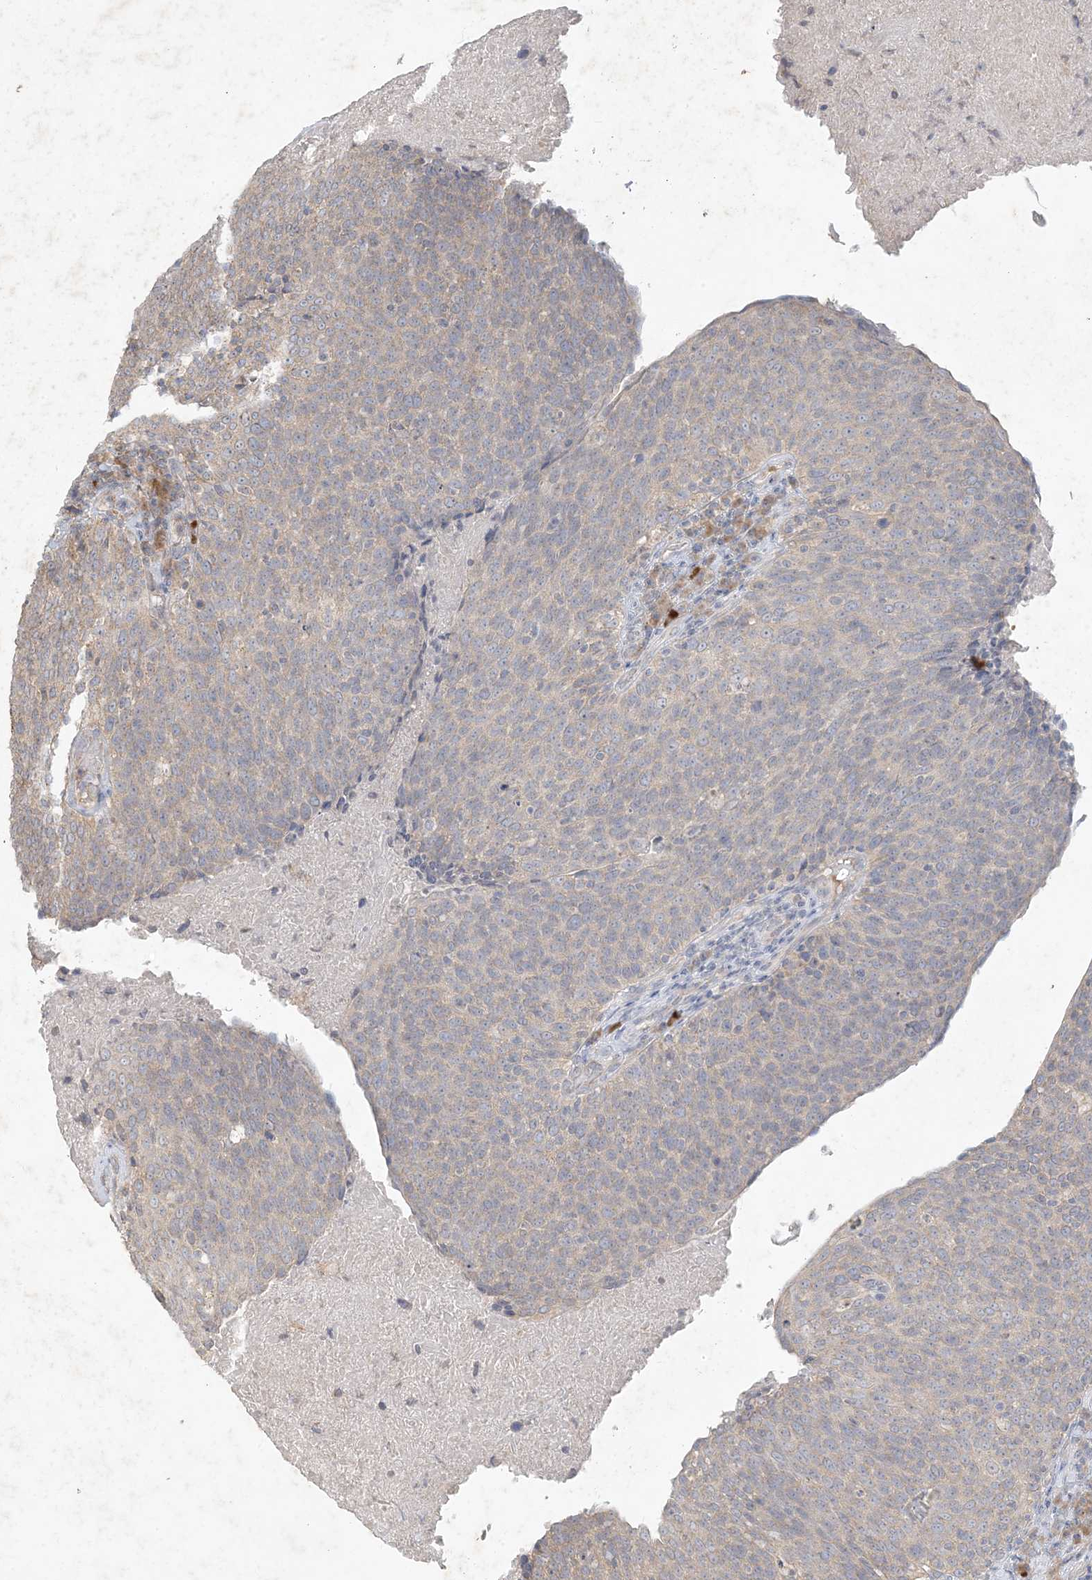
{"staining": {"intensity": "moderate", "quantity": "25%-75%", "location": "cytoplasmic/membranous"}, "tissue": "head and neck cancer", "cell_type": "Tumor cells", "image_type": "cancer", "snomed": [{"axis": "morphology", "description": "Squamous cell carcinoma, NOS"}, {"axis": "morphology", "description": "Squamous cell carcinoma, metastatic, NOS"}, {"axis": "topography", "description": "Lymph node"}, {"axis": "topography", "description": "Head-Neck"}], "caption": "Head and neck squamous cell carcinoma tissue shows moderate cytoplasmic/membranous staining in about 25%-75% of tumor cells, visualized by immunohistochemistry. The protein is shown in brown color, while the nuclei are stained blue.", "gene": "MCOLN1", "patient": {"sex": "male", "age": 62}}